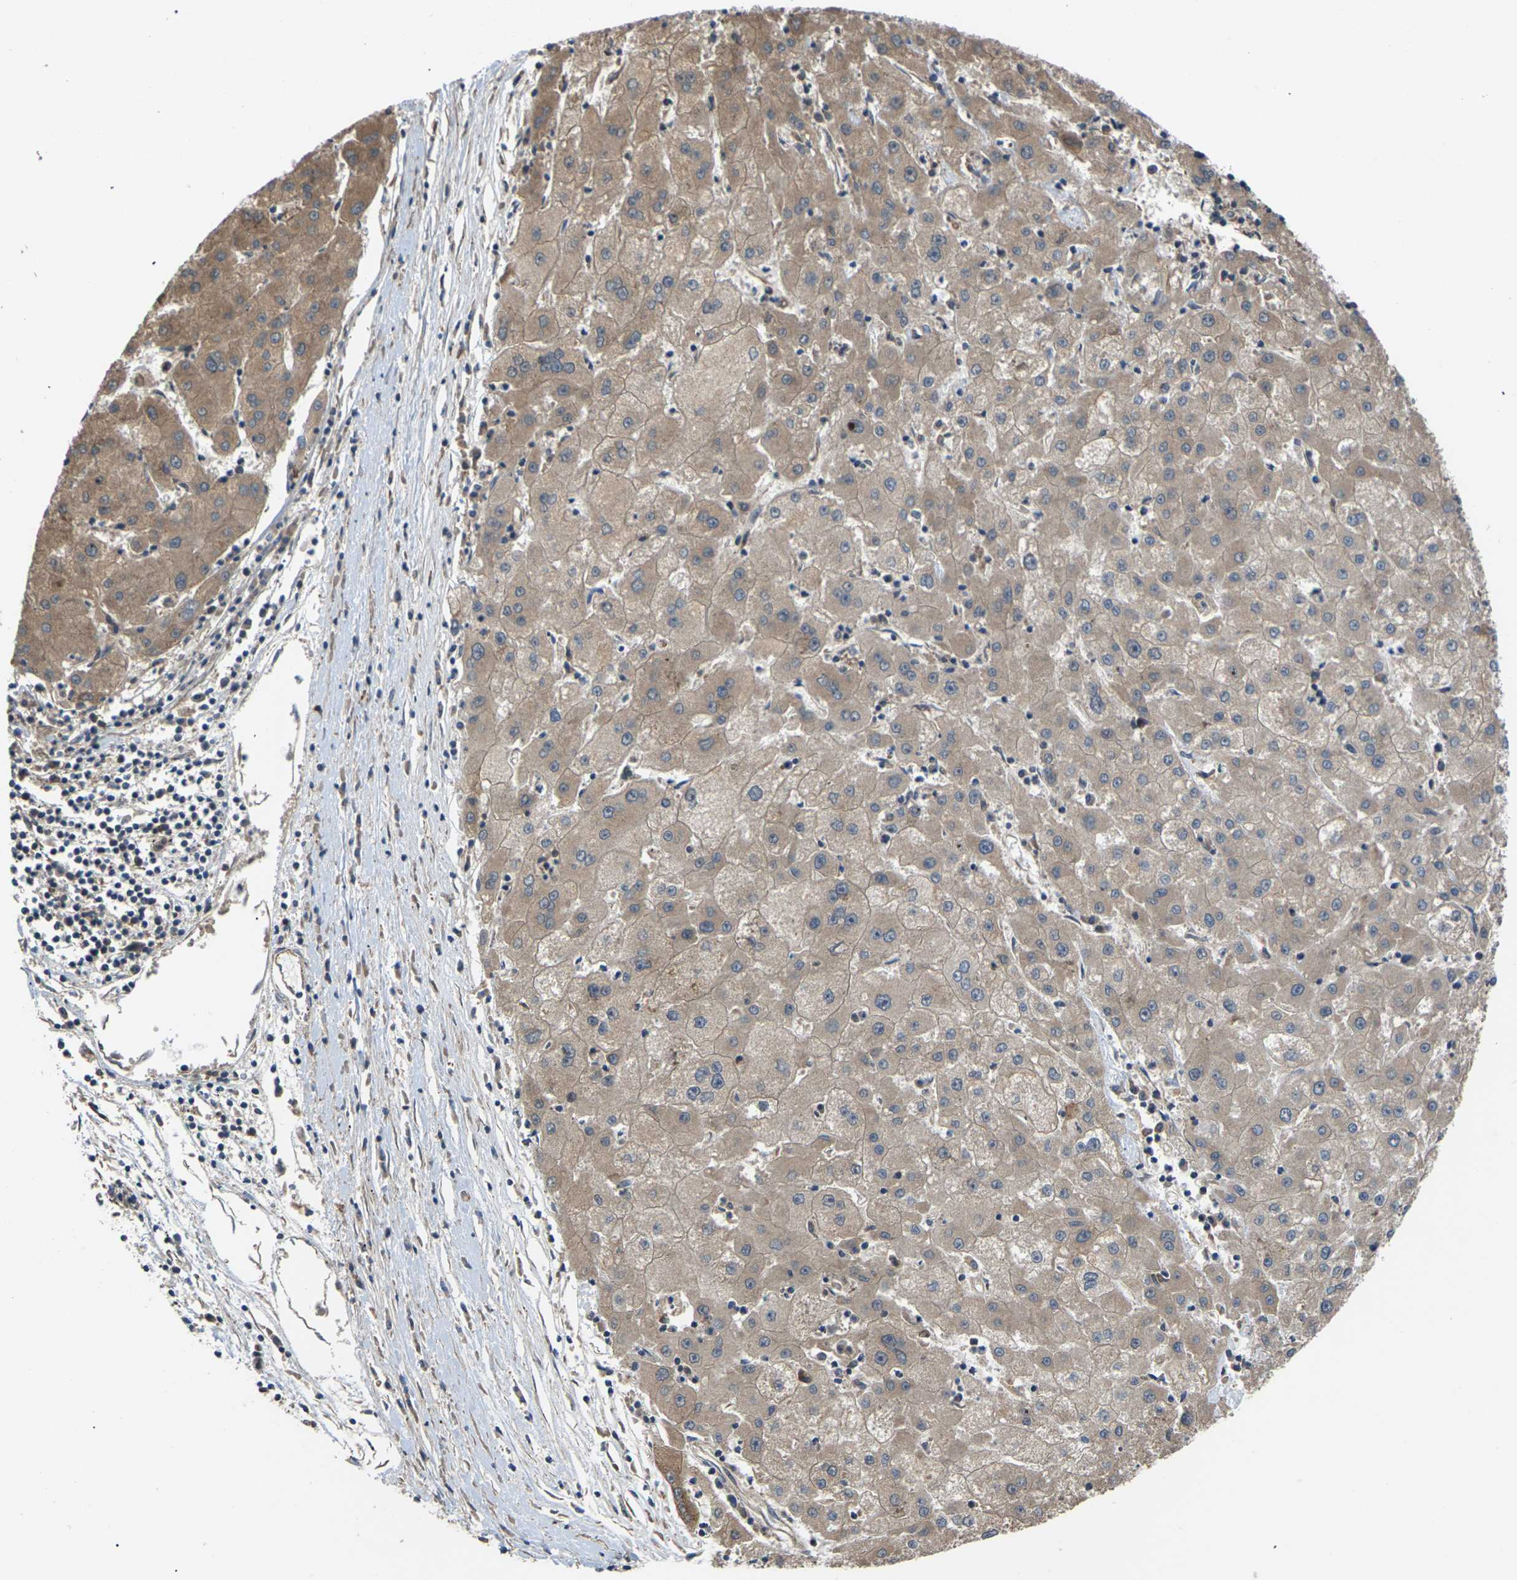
{"staining": {"intensity": "moderate", "quantity": ">75%", "location": "cytoplasmic/membranous"}, "tissue": "liver cancer", "cell_type": "Tumor cells", "image_type": "cancer", "snomed": [{"axis": "morphology", "description": "Carcinoma, Hepatocellular, NOS"}, {"axis": "topography", "description": "Liver"}], "caption": "Hepatocellular carcinoma (liver) stained with a protein marker demonstrates moderate staining in tumor cells.", "gene": "NRAS", "patient": {"sex": "male", "age": 72}}